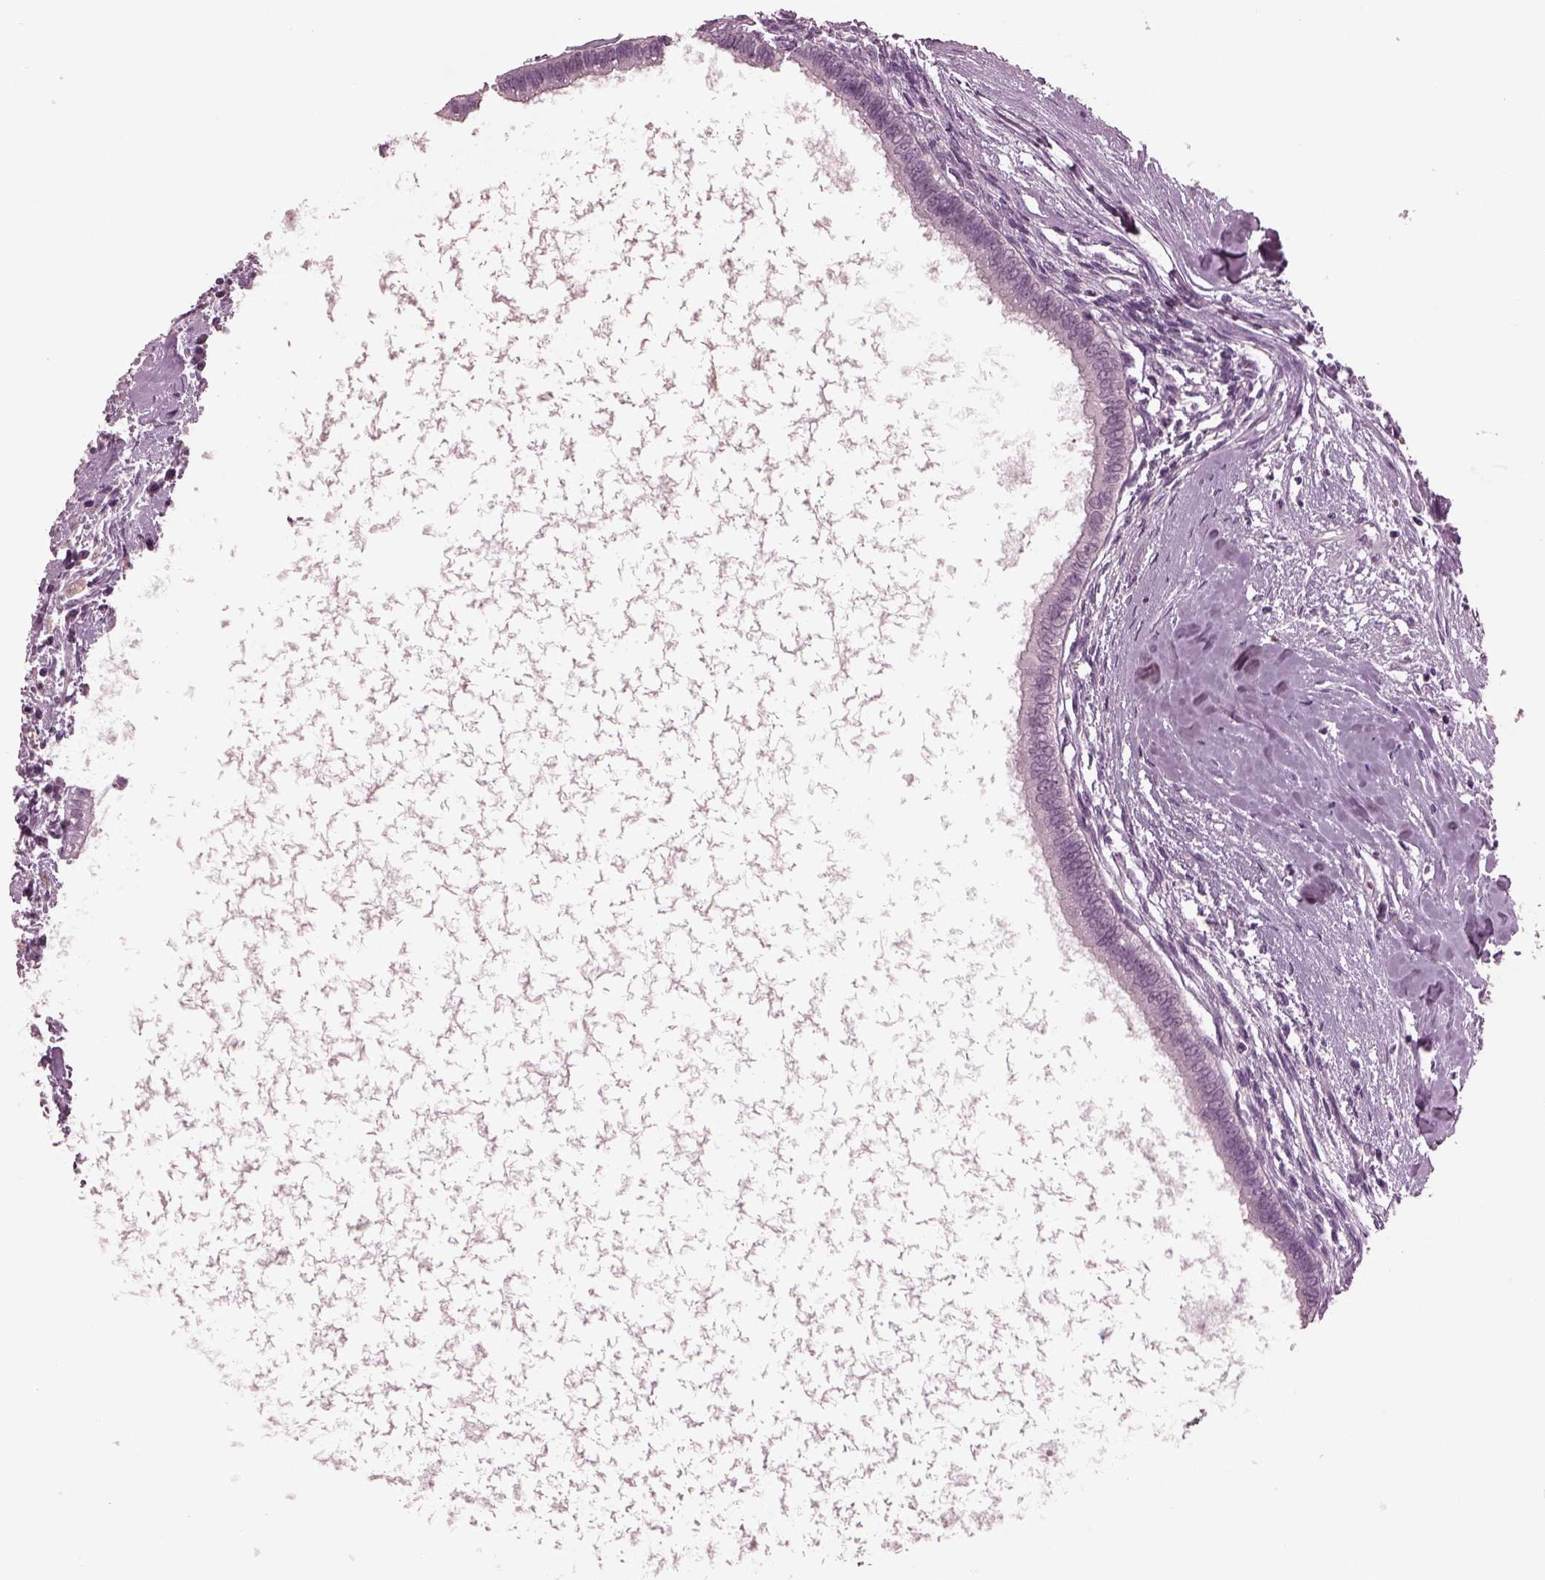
{"staining": {"intensity": "negative", "quantity": "none", "location": "none"}, "tissue": "testis cancer", "cell_type": "Tumor cells", "image_type": "cancer", "snomed": [{"axis": "morphology", "description": "Carcinoma, Embryonal, NOS"}, {"axis": "topography", "description": "Testis"}], "caption": "The photomicrograph displays no significant staining in tumor cells of testis embryonal carcinoma.", "gene": "MIB2", "patient": {"sex": "male", "age": 37}}